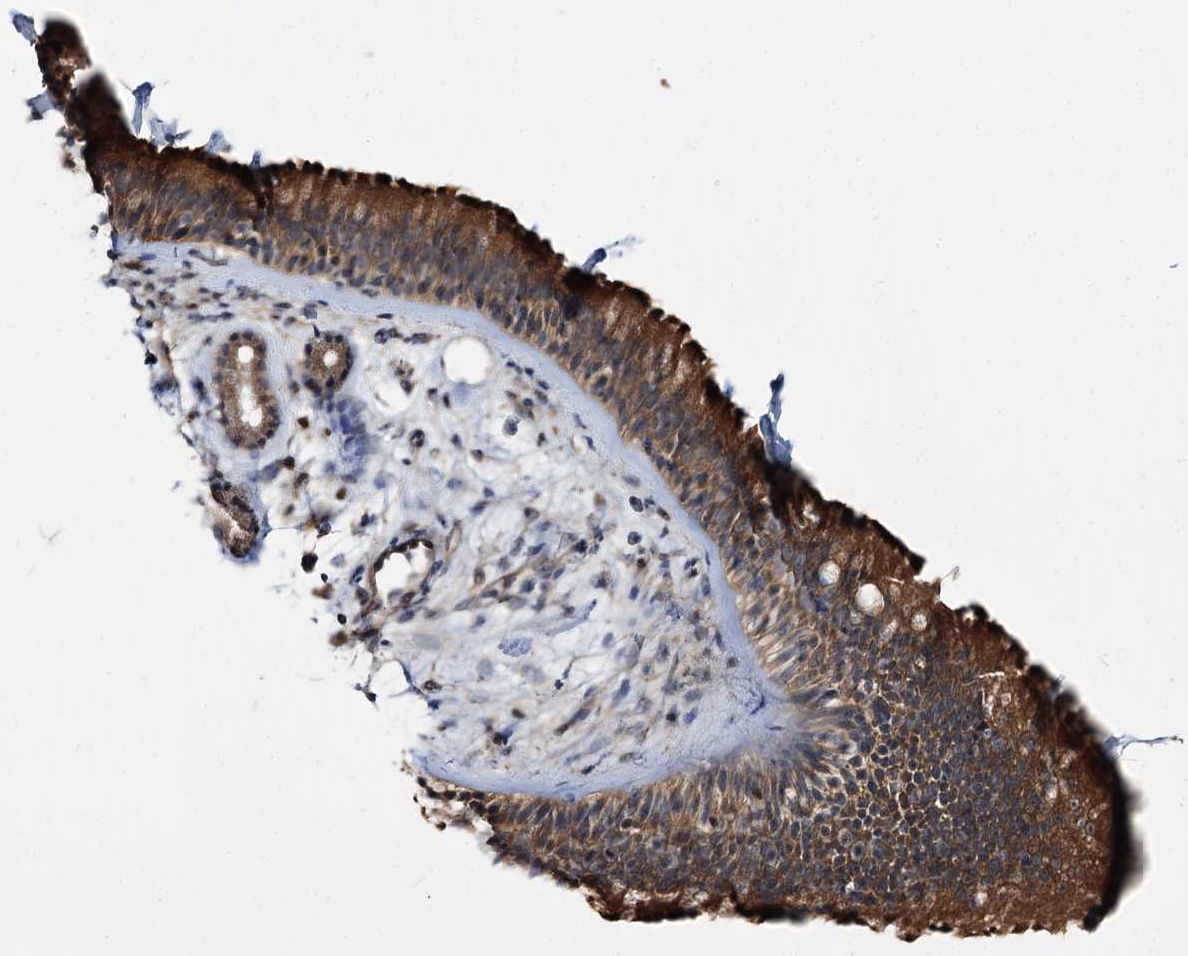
{"staining": {"intensity": "strong", "quantity": ">75%", "location": "cytoplasmic/membranous"}, "tissue": "nasopharynx", "cell_type": "Respiratory epithelial cells", "image_type": "normal", "snomed": [{"axis": "morphology", "description": "Normal tissue, NOS"}, {"axis": "morphology", "description": "Inflammation, NOS"}, {"axis": "morphology", "description": "Malignant melanoma, Metastatic site"}, {"axis": "topography", "description": "Nasopharynx"}], "caption": "The immunohistochemical stain highlights strong cytoplasmic/membranous positivity in respiratory epithelial cells of benign nasopharynx. Using DAB (brown) and hematoxylin (blue) stains, captured at high magnification using brightfield microscopy.", "gene": "C11orf80", "patient": {"sex": "male", "age": 70}}